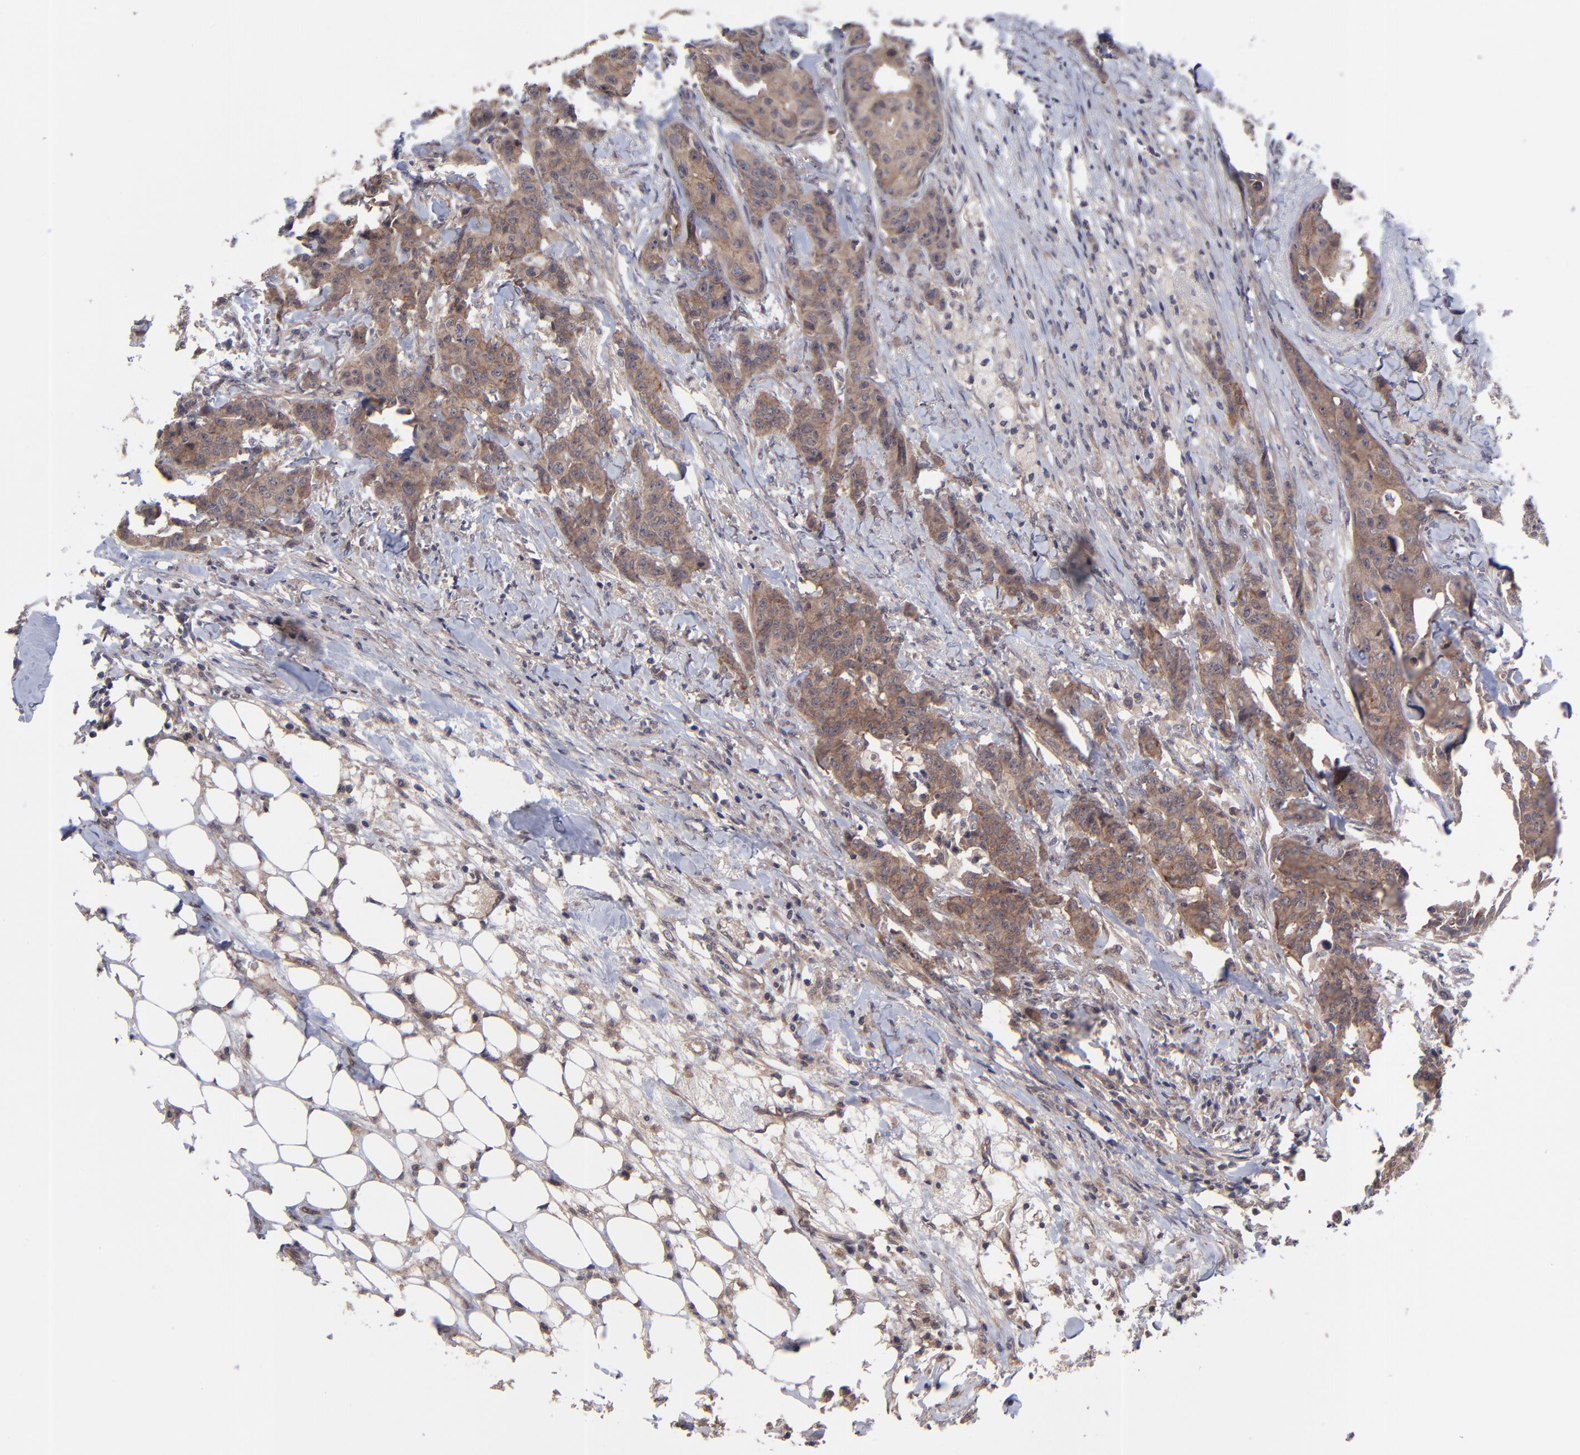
{"staining": {"intensity": "moderate", "quantity": ">75%", "location": "cytoplasmic/membranous"}, "tissue": "breast cancer", "cell_type": "Tumor cells", "image_type": "cancer", "snomed": [{"axis": "morphology", "description": "Duct carcinoma"}, {"axis": "topography", "description": "Breast"}], "caption": "A micrograph of human invasive ductal carcinoma (breast) stained for a protein demonstrates moderate cytoplasmic/membranous brown staining in tumor cells.", "gene": "ZNF780B", "patient": {"sex": "female", "age": 40}}